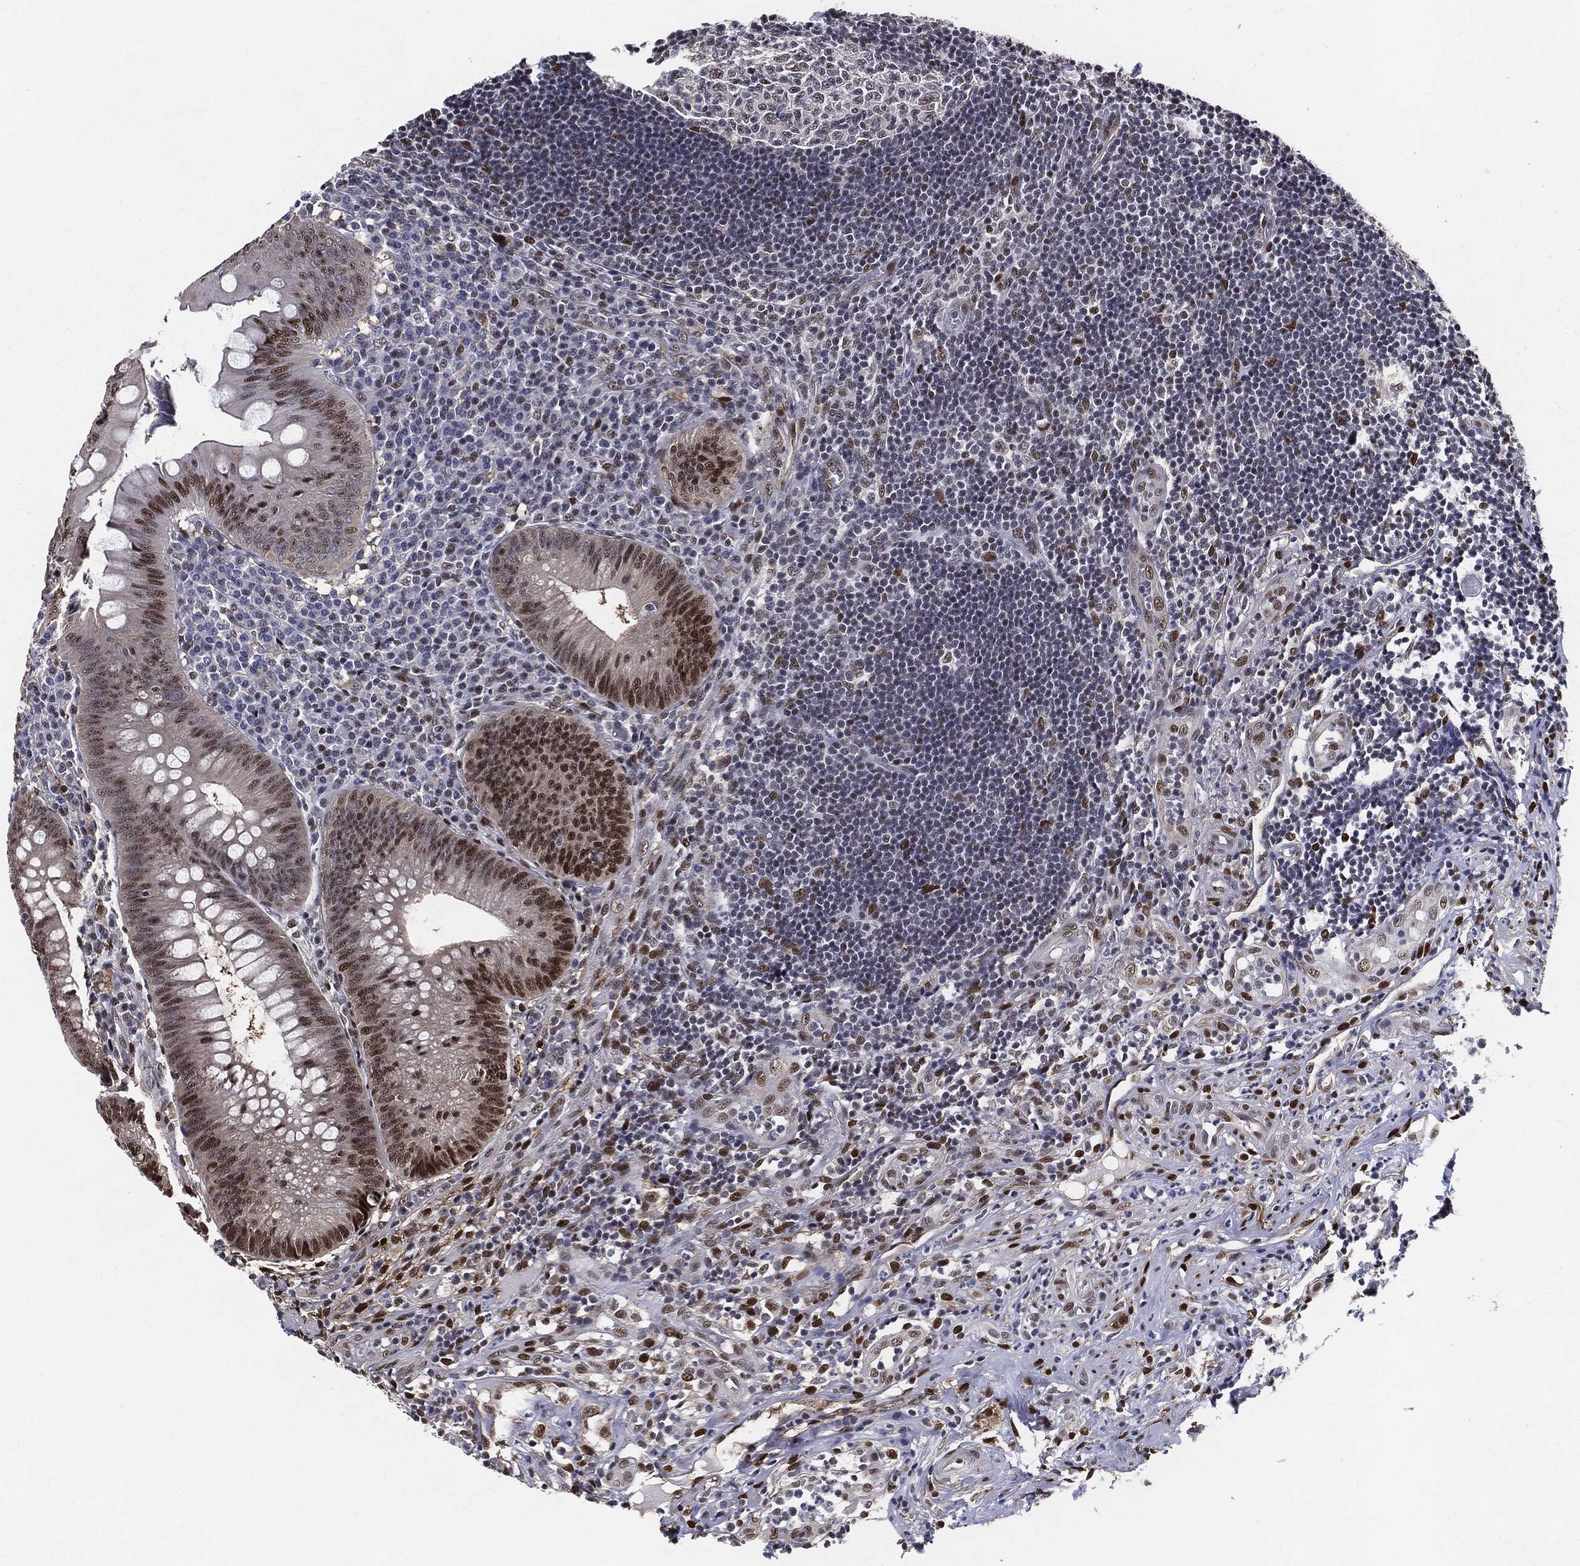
{"staining": {"intensity": "strong", "quantity": "25%-75%", "location": "nuclear"}, "tissue": "appendix", "cell_type": "Glandular cells", "image_type": "normal", "snomed": [{"axis": "morphology", "description": "Normal tissue, NOS"}, {"axis": "morphology", "description": "Inflammation, NOS"}, {"axis": "topography", "description": "Appendix"}], "caption": "Glandular cells reveal strong nuclear expression in about 25%-75% of cells in normal appendix. Nuclei are stained in blue.", "gene": "JUN", "patient": {"sex": "male", "age": 16}}